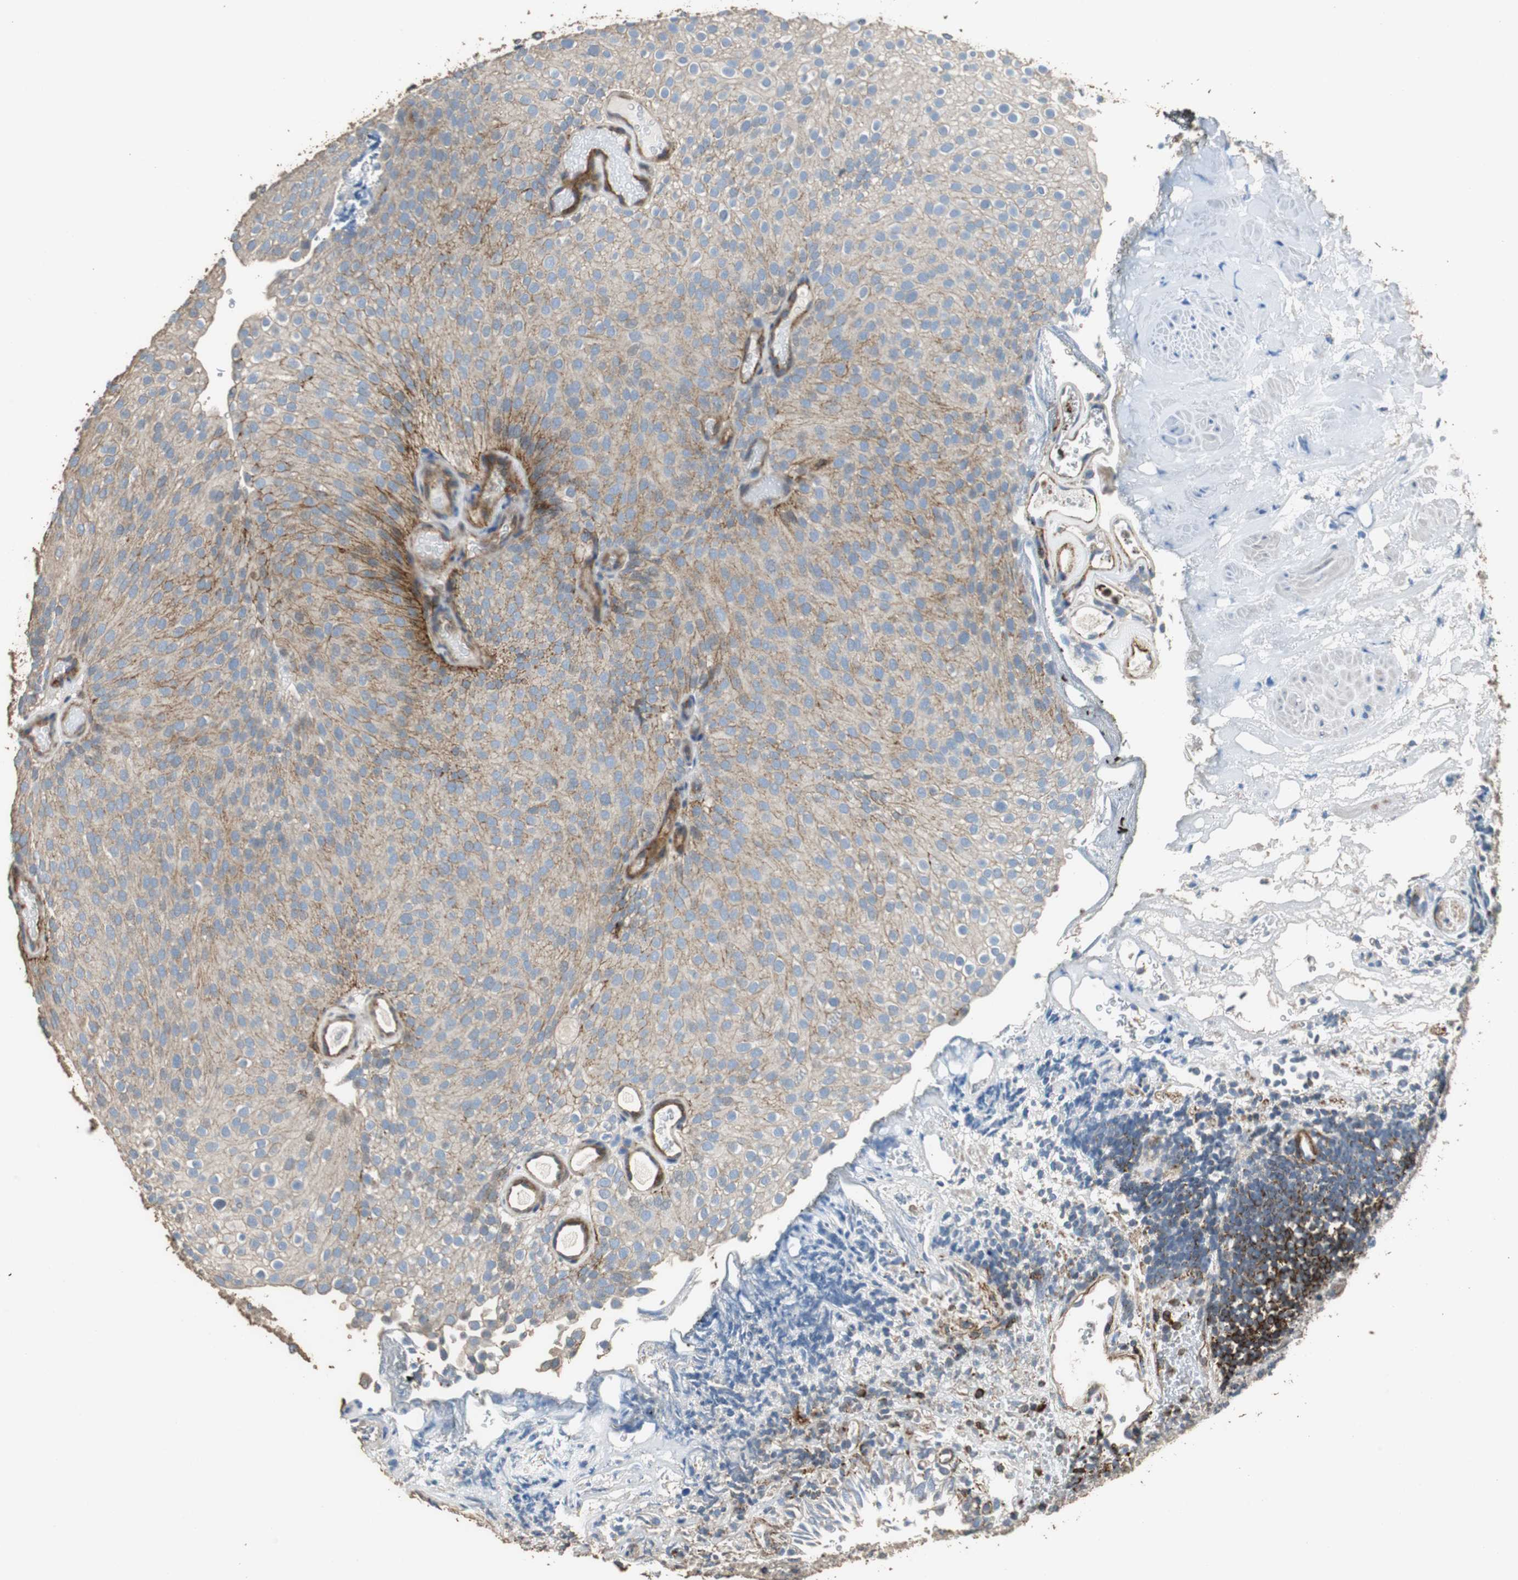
{"staining": {"intensity": "moderate", "quantity": ">75%", "location": "cytoplasmic/membranous"}, "tissue": "urothelial cancer", "cell_type": "Tumor cells", "image_type": "cancer", "snomed": [{"axis": "morphology", "description": "Urothelial carcinoma, Low grade"}, {"axis": "topography", "description": "Urinary bladder"}], "caption": "The immunohistochemical stain labels moderate cytoplasmic/membranous staining in tumor cells of low-grade urothelial carcinoma tissue.", "gene": "PRKRA", "patient": {"sex": "male", "age": 78}}